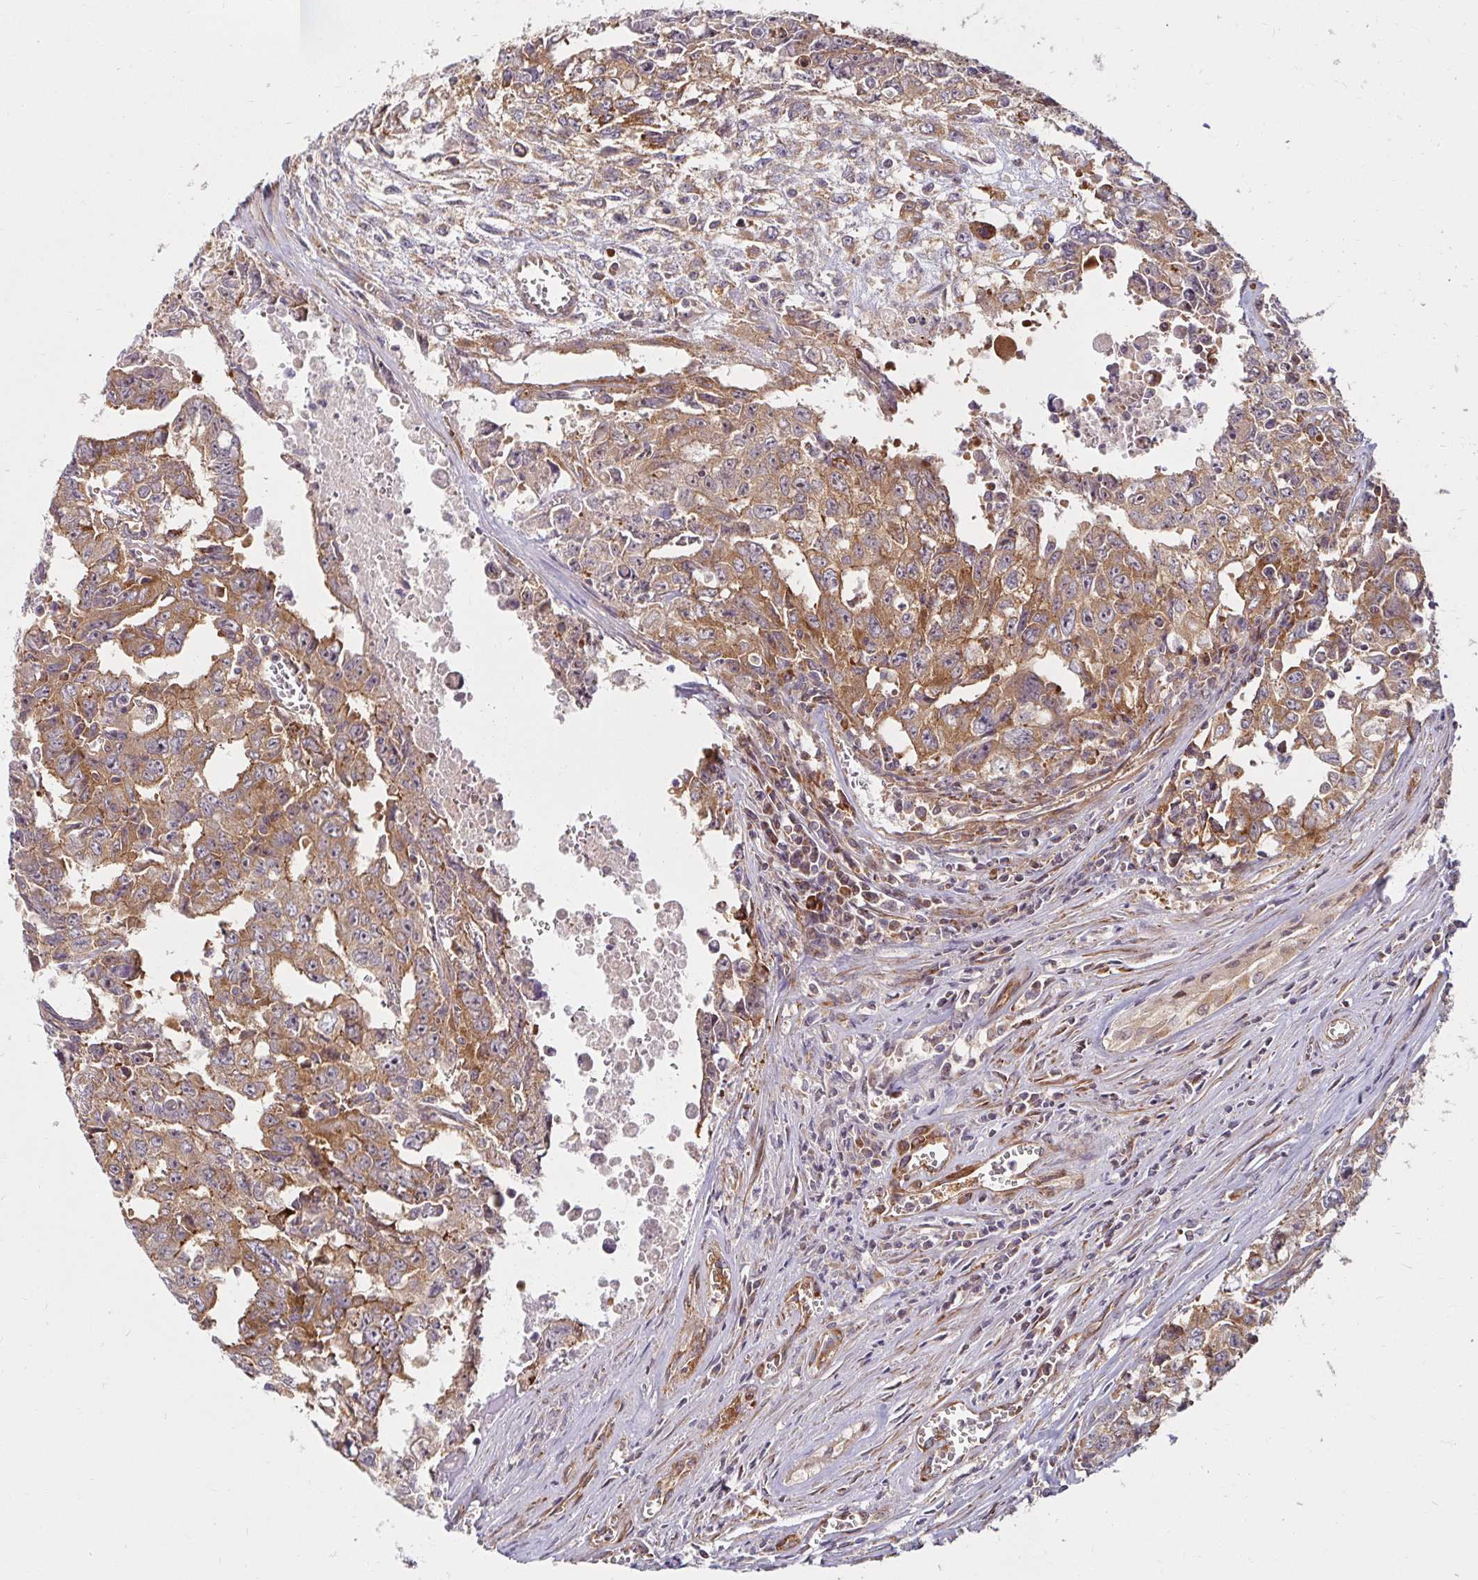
{"staining": {"intensity": "moderate", "quantity": ">75%", "location": "cytoplasmic/membranous"}, "tissue": "testis cancer", "cell_type": "Tumor cells", "image_type": "cancer", "snomed": [{"axis": "morphology", "description": "Carcinoma, Embryonal, NOS"}, {"axis": "topography", "description": "Testis"}], "caption": "DAB immunohistochemical staining of testis embryonal carcinoma displays moderate cytoplasmic/membranous protein expression in about >75% of tumor cells.", "gene": "BTF3", "patient": {"sex": "male", "age": 24}}